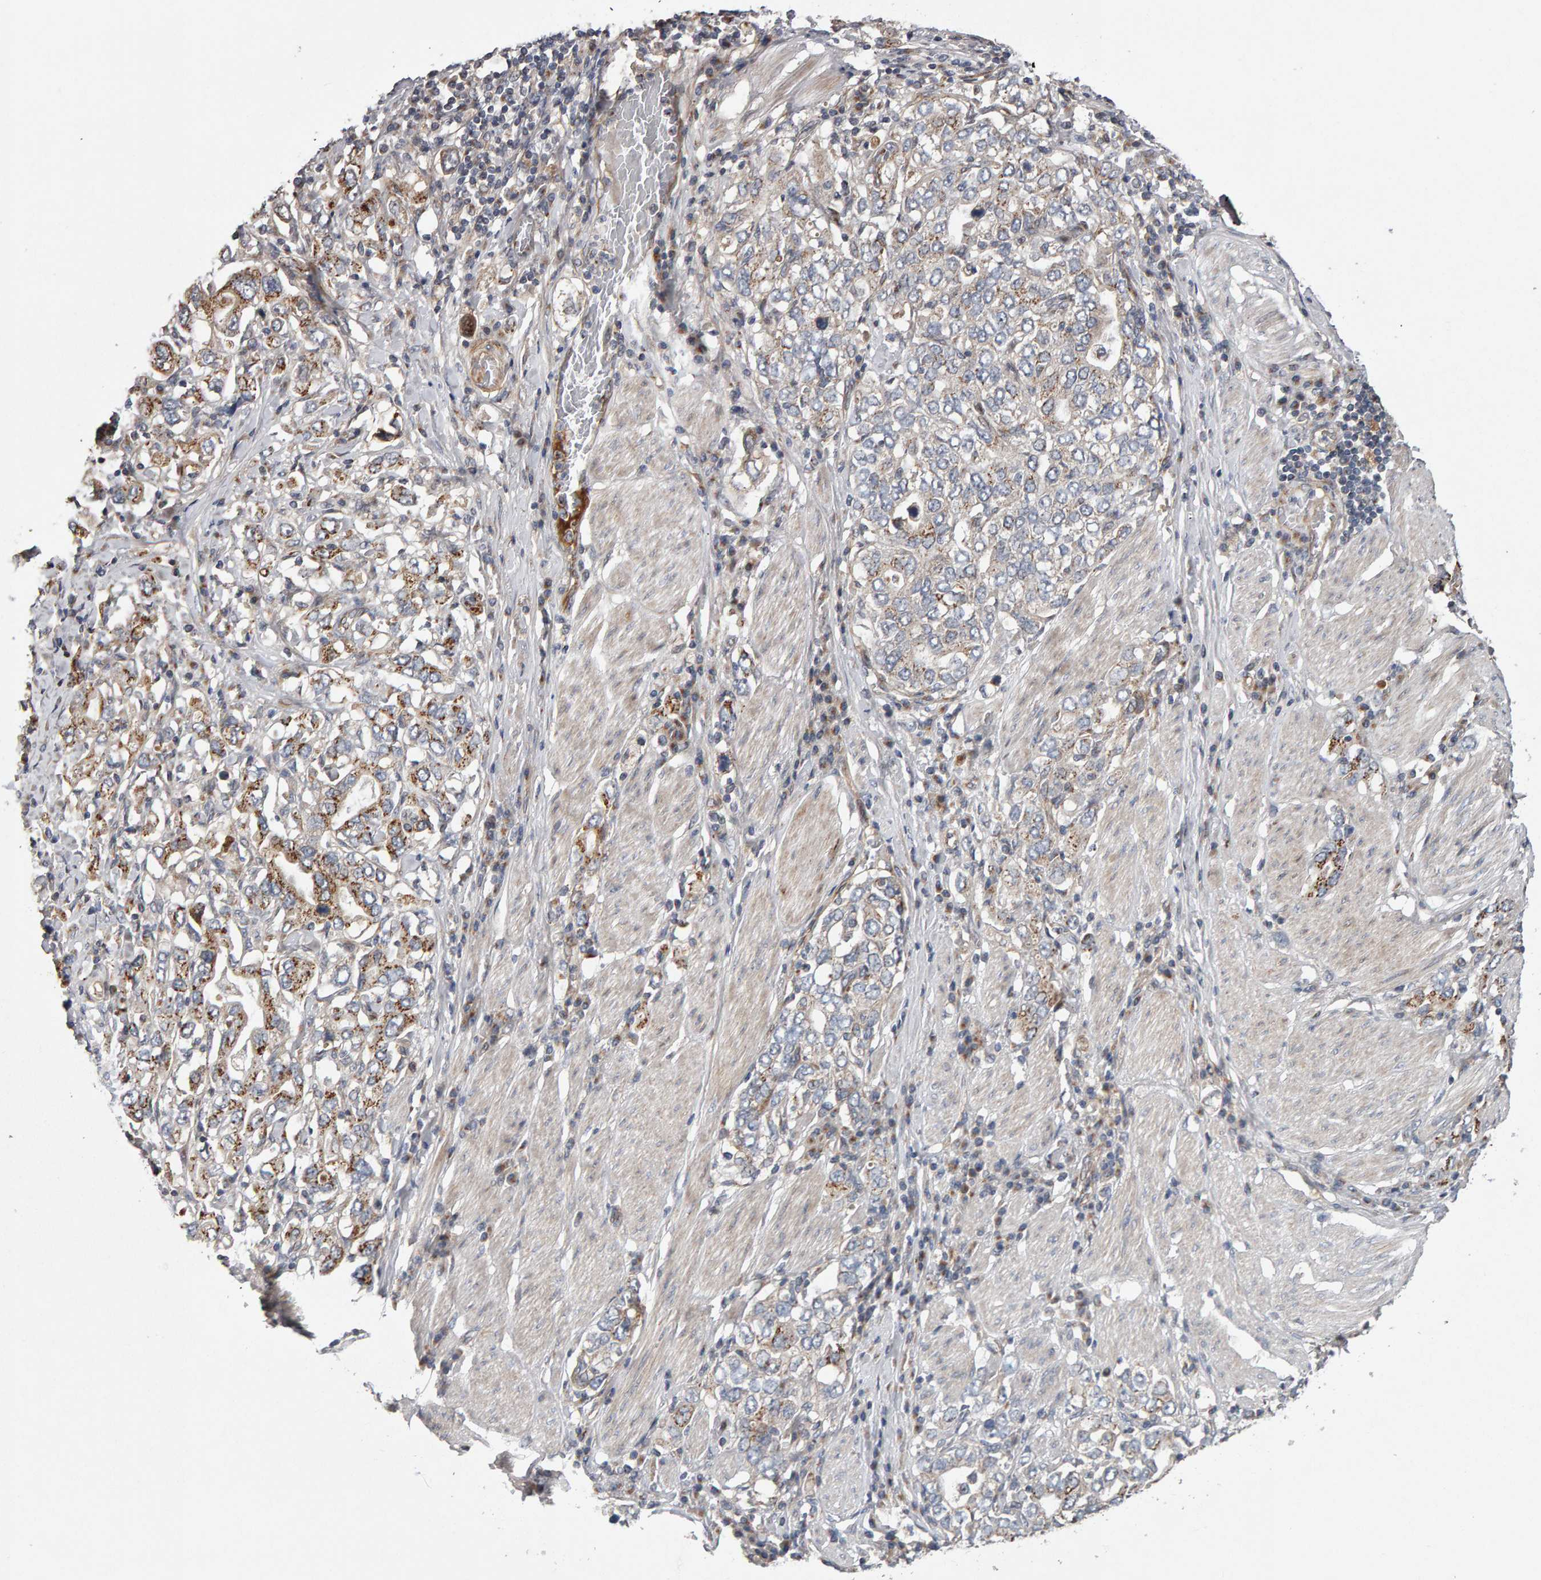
{"staining": {"intensity": "moderate", "quantity": "25%-75%", "location": "cytoplasmic/membranous"}, "tissue": "stomach cancer", "cell_type": "Tumor cells", "image_type": "cancer", "snomed": [{"axis": "morphology", "description": "Adenocarcinoma, NOS"}, {"axis": "topography", "description": "Stomach, upper"}], "caption": "A medium amount of moderate cytoplasmic/membranous expression is appreciated in about 25%-75% of tumor cells in stomach cancer tissue.", "gene": "CANT1", "patient": {"sex": "male", "age": 62}}